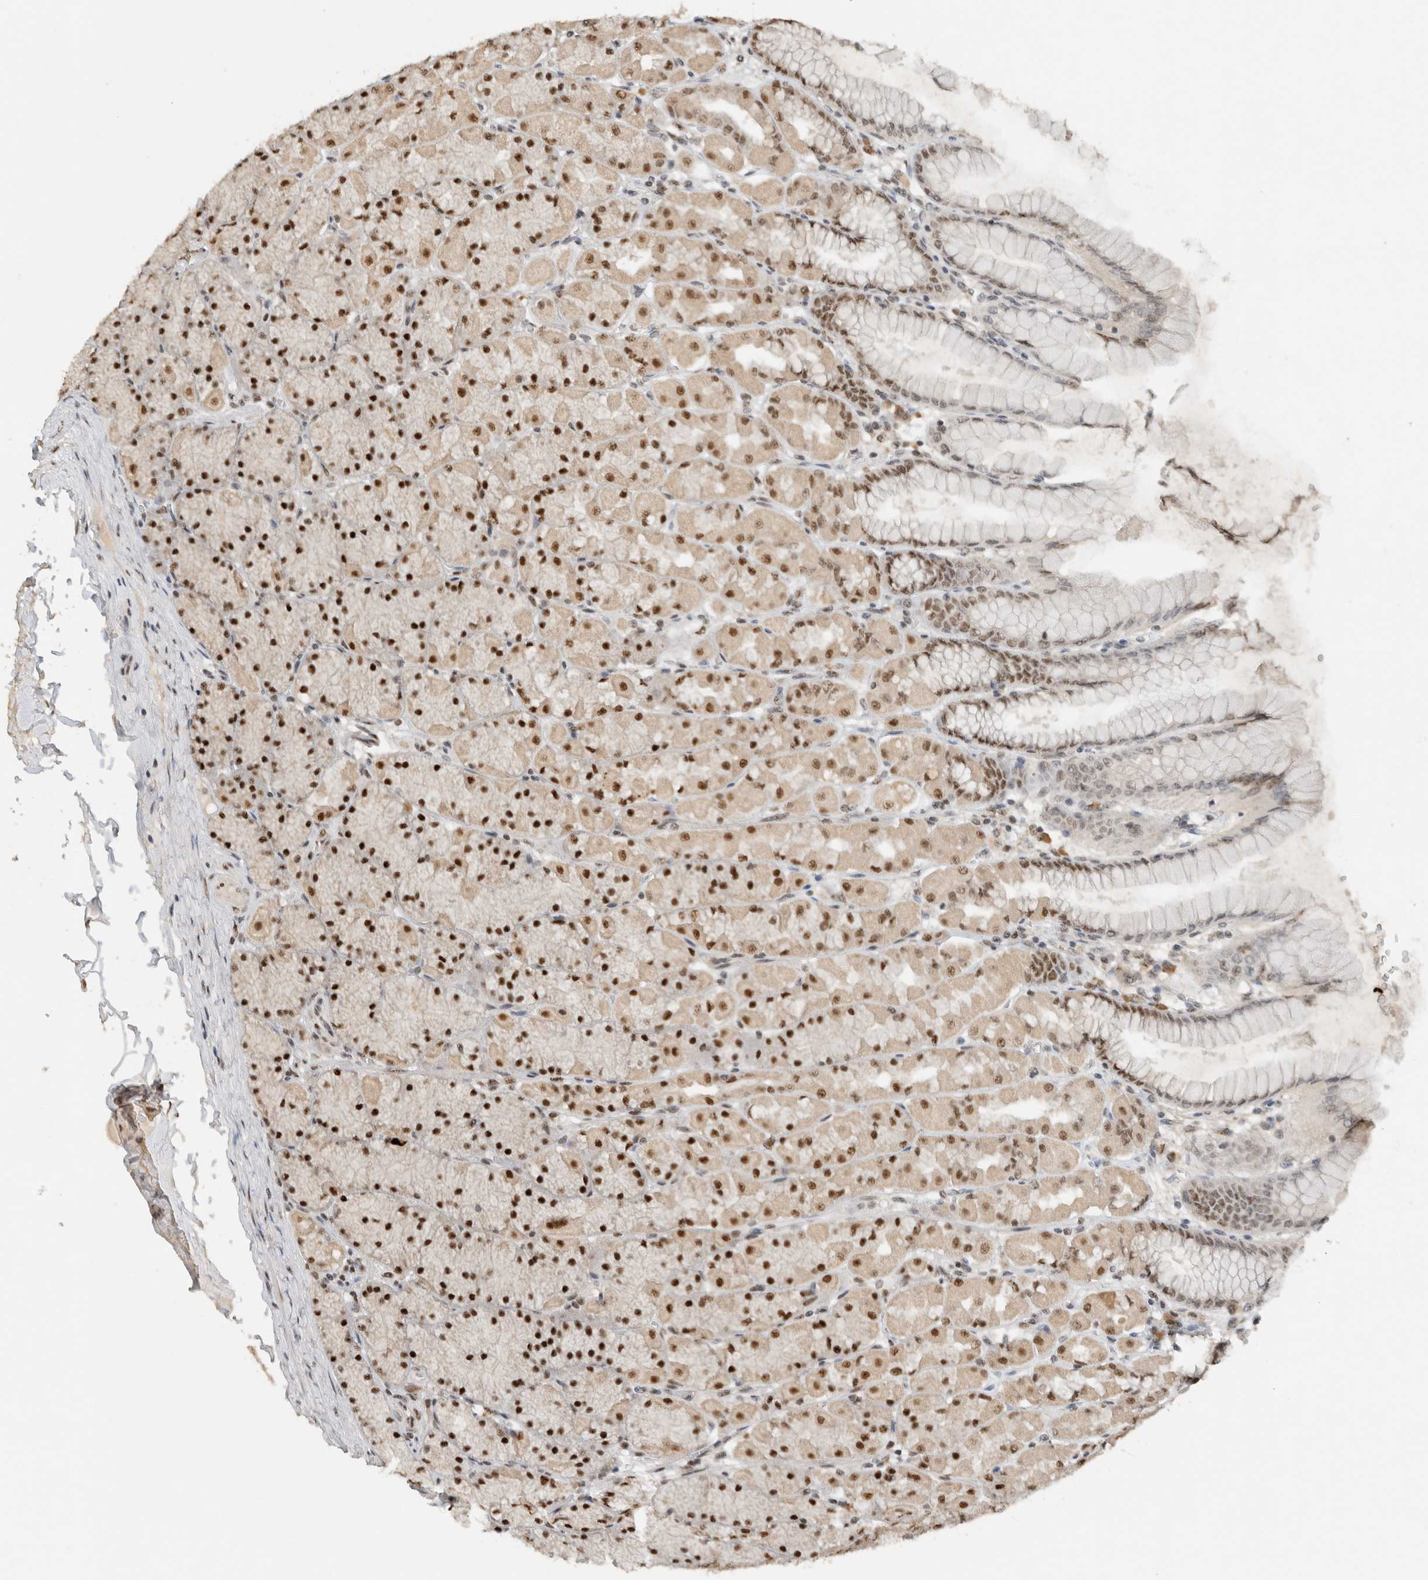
{"staining": {"intensity": "strong", "quantity": ">75%", "location": "cytoplasmic/membranous,nuclear"}, "tissue": "stomach", "cell_type": "Glandular cells", "image_type": "normal", "snomed": [{"axis": "morphology", "description": "Normal tissue, NOS"}, {"axis": "topography", "description": "Stomach, upper"}], "caption": "Protein positivity by immunohistochemistry (IHC) demonstrates strong cytoplasmic/membranous,nuclear positivity in about >75% of glandular cells in benign stomach.", "gene": "DDX42", "patient": {"sex": "female", "age": 56}}